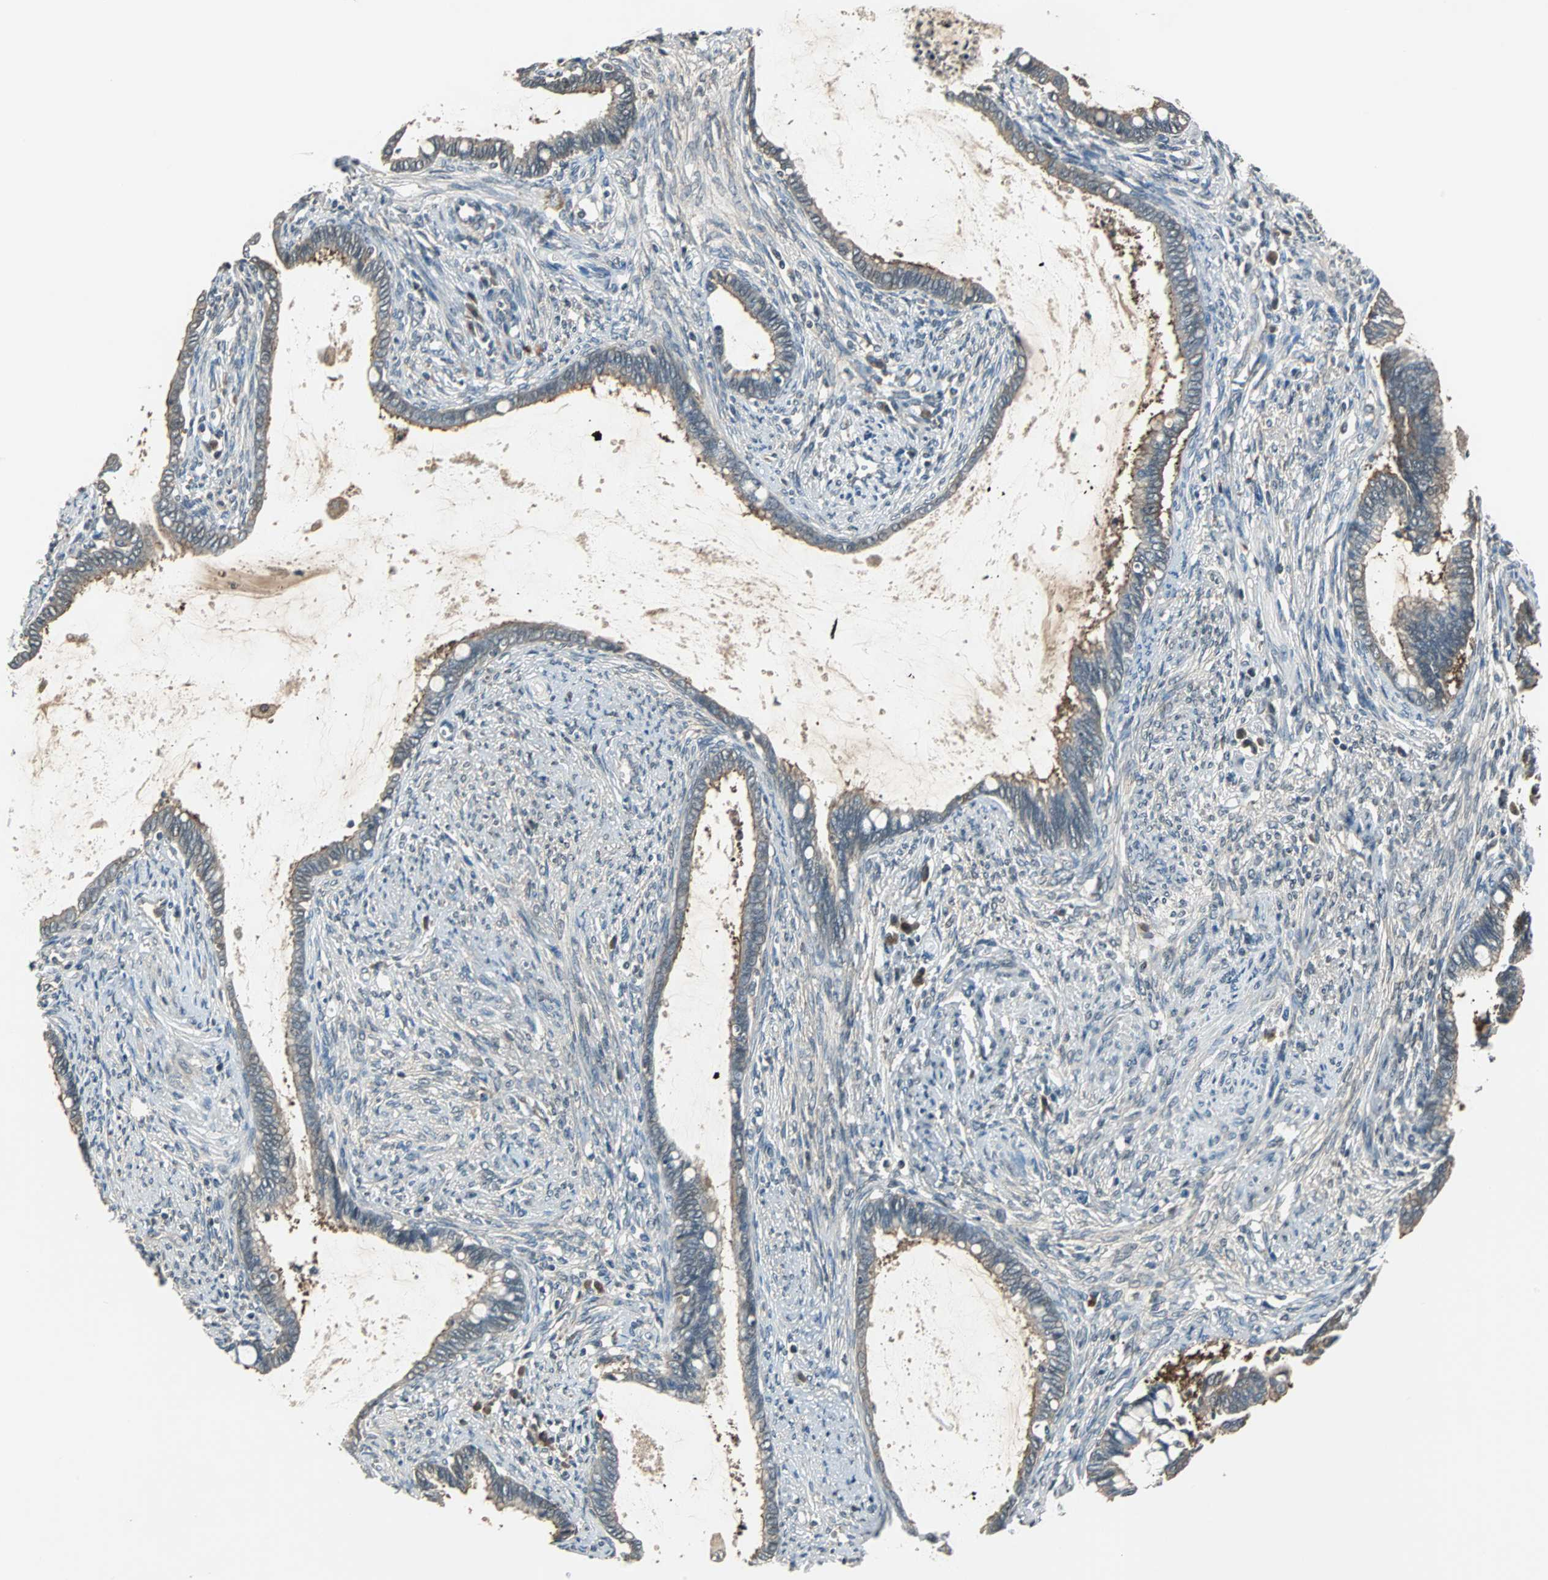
{"staining": {"intensity": "weak", "quantity": "25%-75%", "location": "cytoplasmic/membranous"}, "tissue": "cervical cancer", "cell_type": "Tumor cells", "image_type": "cancer", "snomed": [{"axis": "morphology", "description": "Adenocarcinoma, NOS"}, {"axis": "topography", "description": "Cervix"}], "caption": "Immunohistochemistry (IHC) photomicrograph of human cervical adenocarcinoma stained for a protein (brown), which exhibits low levels of weak cytoplasmic/membranous expression in about 25%-75% of tumor cells.", "gene": "ABHD2", "patient": {"sex": "female", "age": 44}}